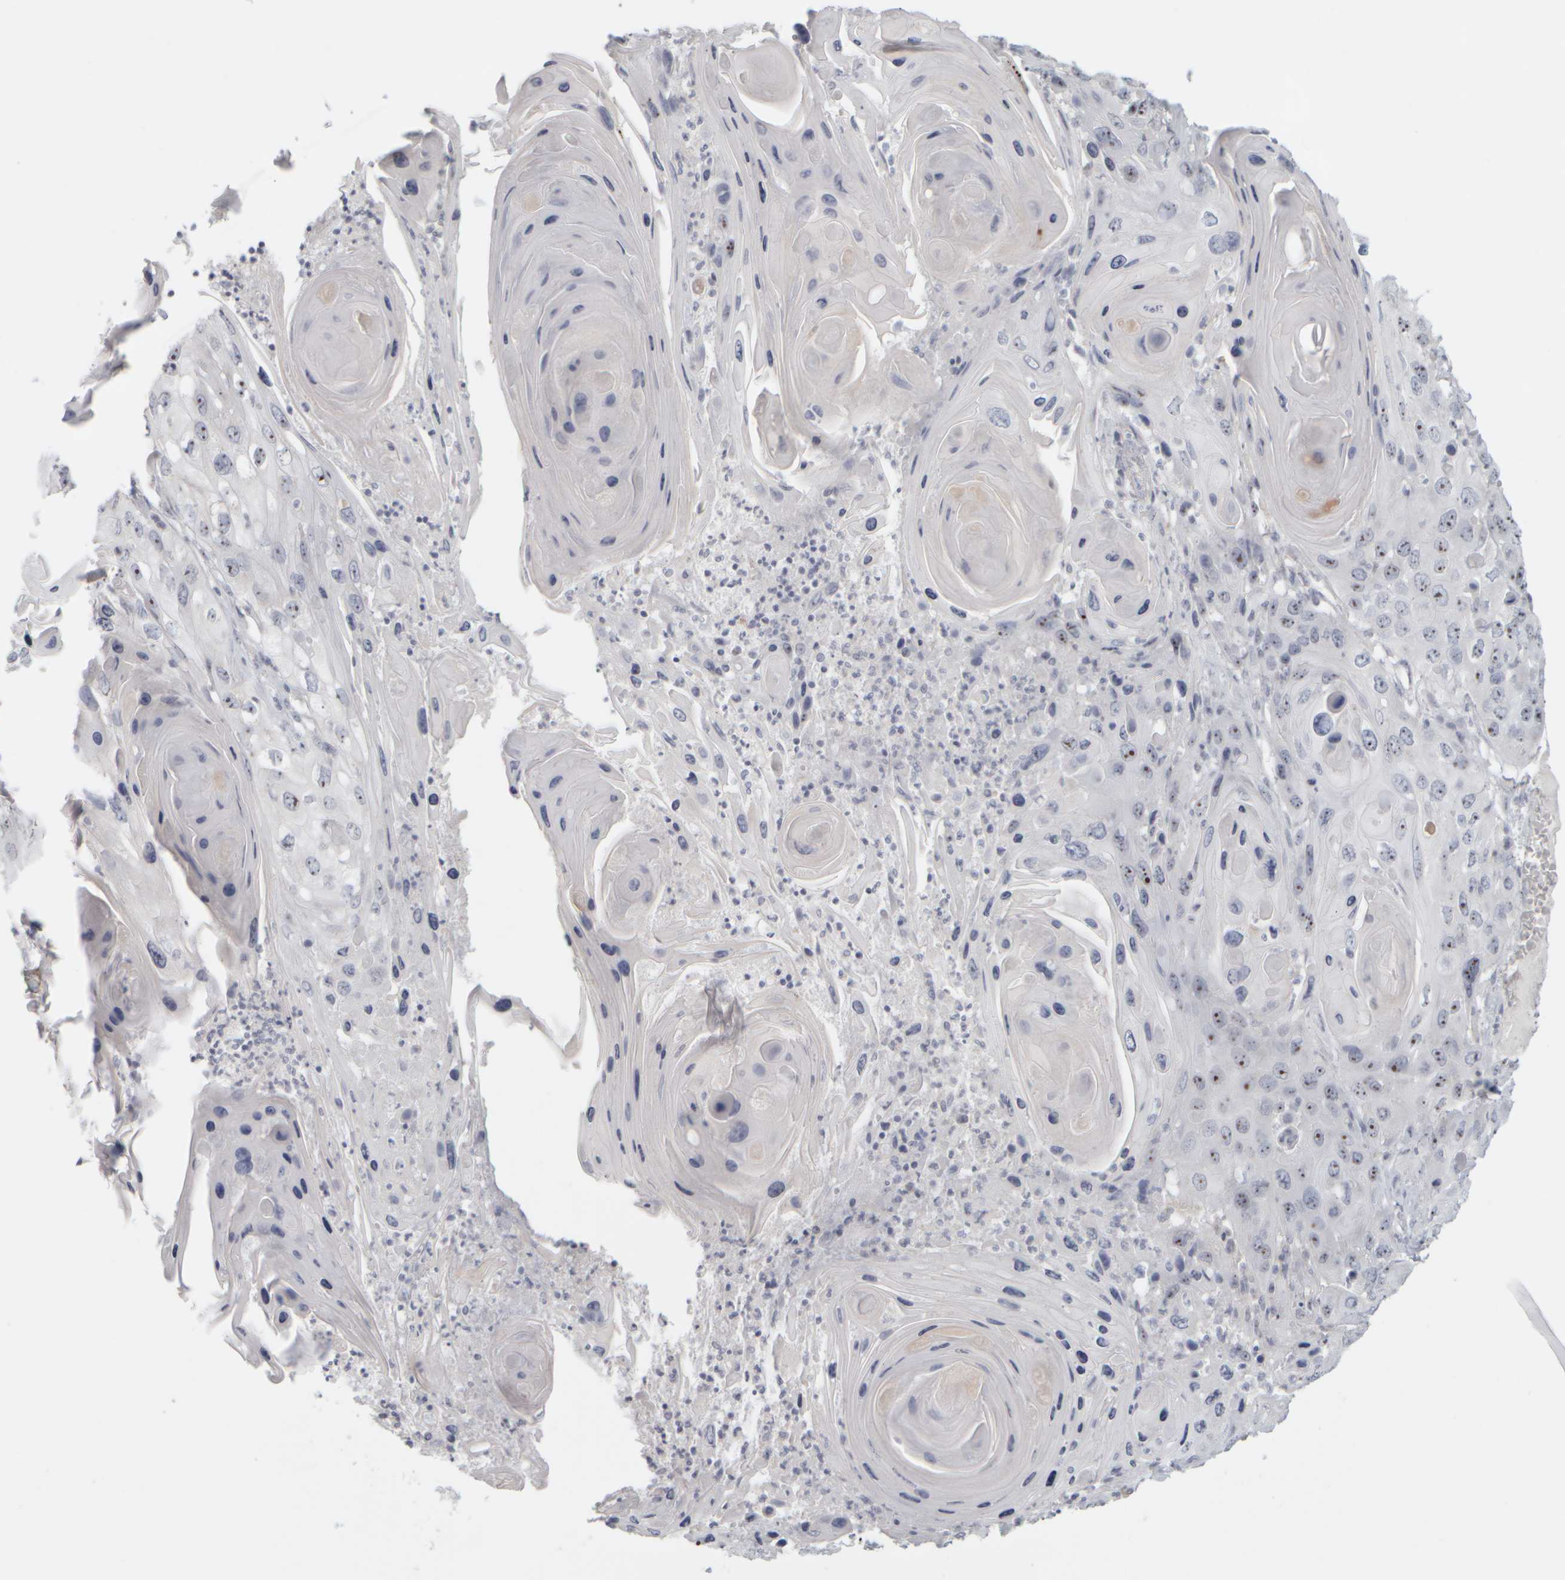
{"staining": {"intensity": "strong", "quantity": ">75%", "location": "nuclear"}, "tissue": "skin cancer", "cell_type": "Tumor cells", "image_type": "cancer", "snomed": [{"axis": "morphology", "description": "Squamous cell carcinoma, NOS"}, {"axis": "topography", "description": "Skin"}], "caption": "DAB immunohistochemical staining of human skin squamous cell carcinoma reveals strong nuclear protein expression in about >75% of tumor cells.", "gene": "DCXR", "patient": {"sex": "male", "age": 55}}